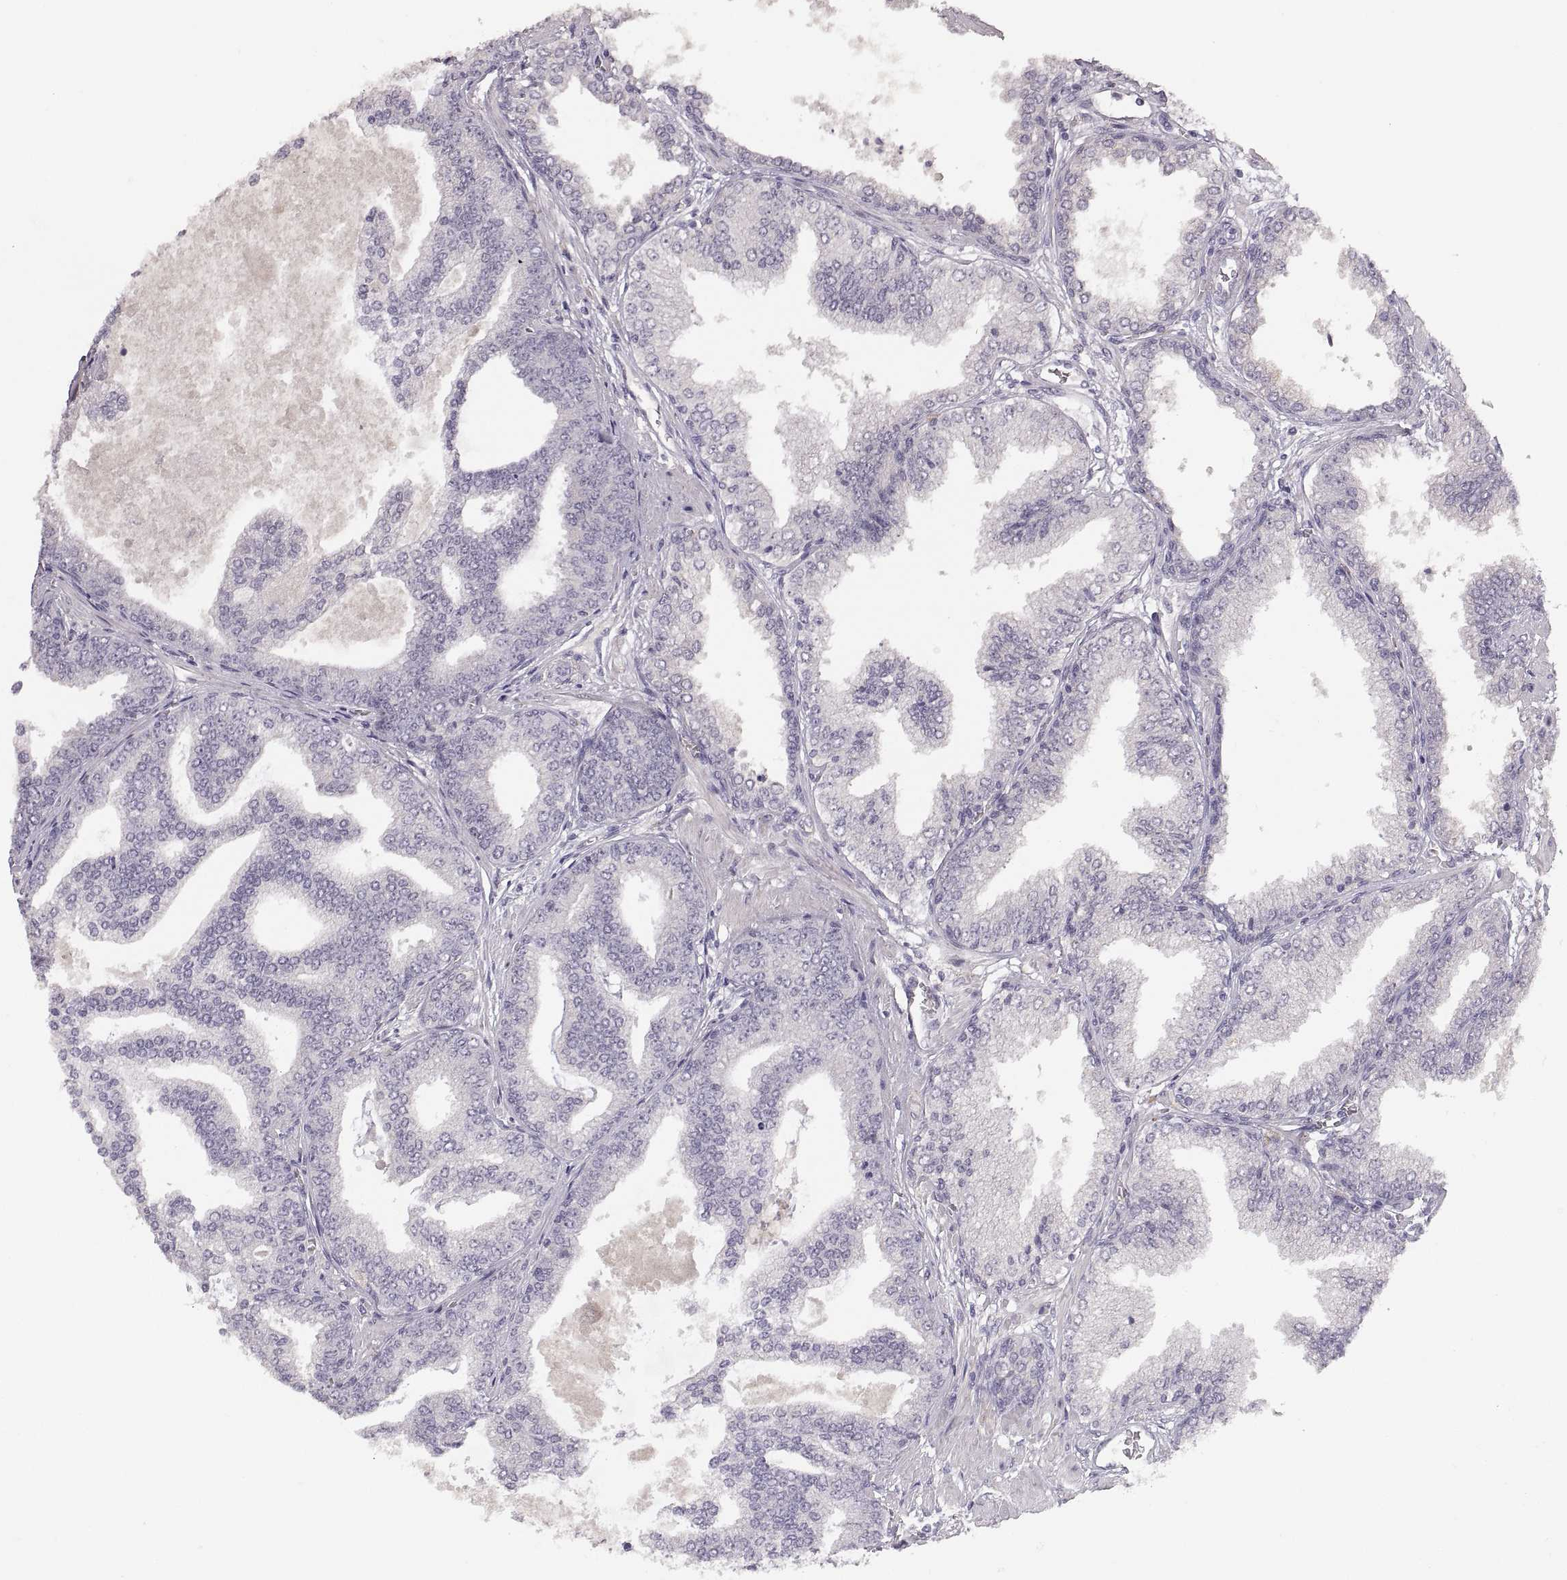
{"staining": {"intensity": "negative", "quantity": "none", "location": "none"}, "tissue": "prostate cancer", "cell_type": "Tumor cells", "image_type": "cancer", "snomed": [{"axis": "morphology", "description": "Adenocarcinoma, NOS"}, {"axis": "topography", "description": "Prostate"}], "caption": "The micrograph displays no significant expression in tumor cells of prostate cancer.", "gene": "CDH2", "patient": {"sex": "male", "age": 64}}